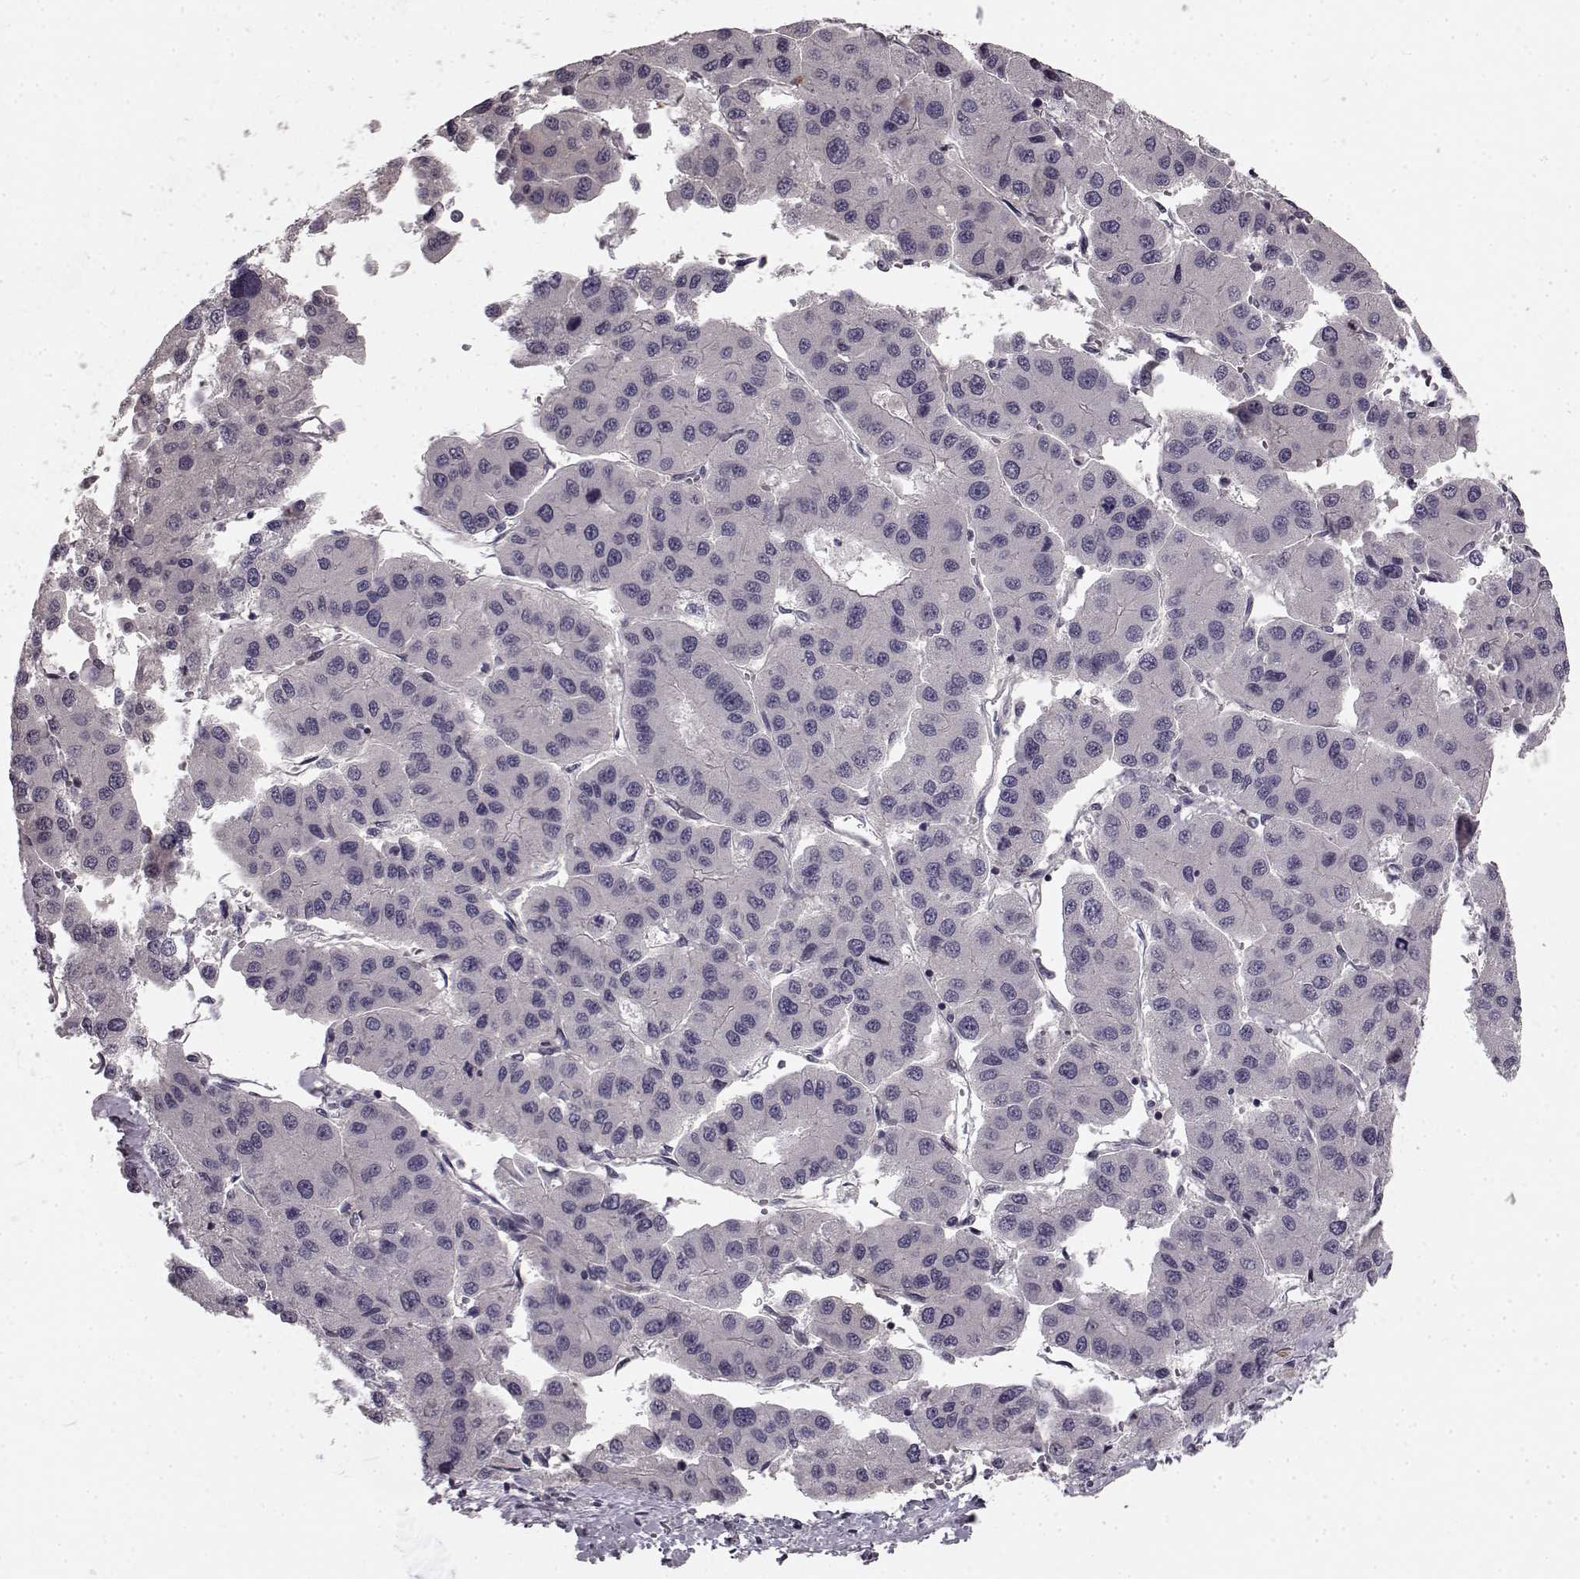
{"staining": {"intensity": "negative", "quantity": "none", "location": "none"}, "tissue": "liver cancer", "cell_type": "Tumor cells", "image_type": "cancer", "snomed": [{"axis": "morphology", "description": "Carcinoma, Hepatocellular, NOS"}, {"axis": "topography", "description": "Liver"}], "caption": "Immunohistochemistry (IHC) micrograph of liver cancer (hepatocellular carcinoma) stained for a protein (brown), which shows no staining in tumor cells. (Brightfield microscopy of DAB IHC at high magnification).", "gene": "CHIT1", "patient": {"sex": "male", "age": 73}}